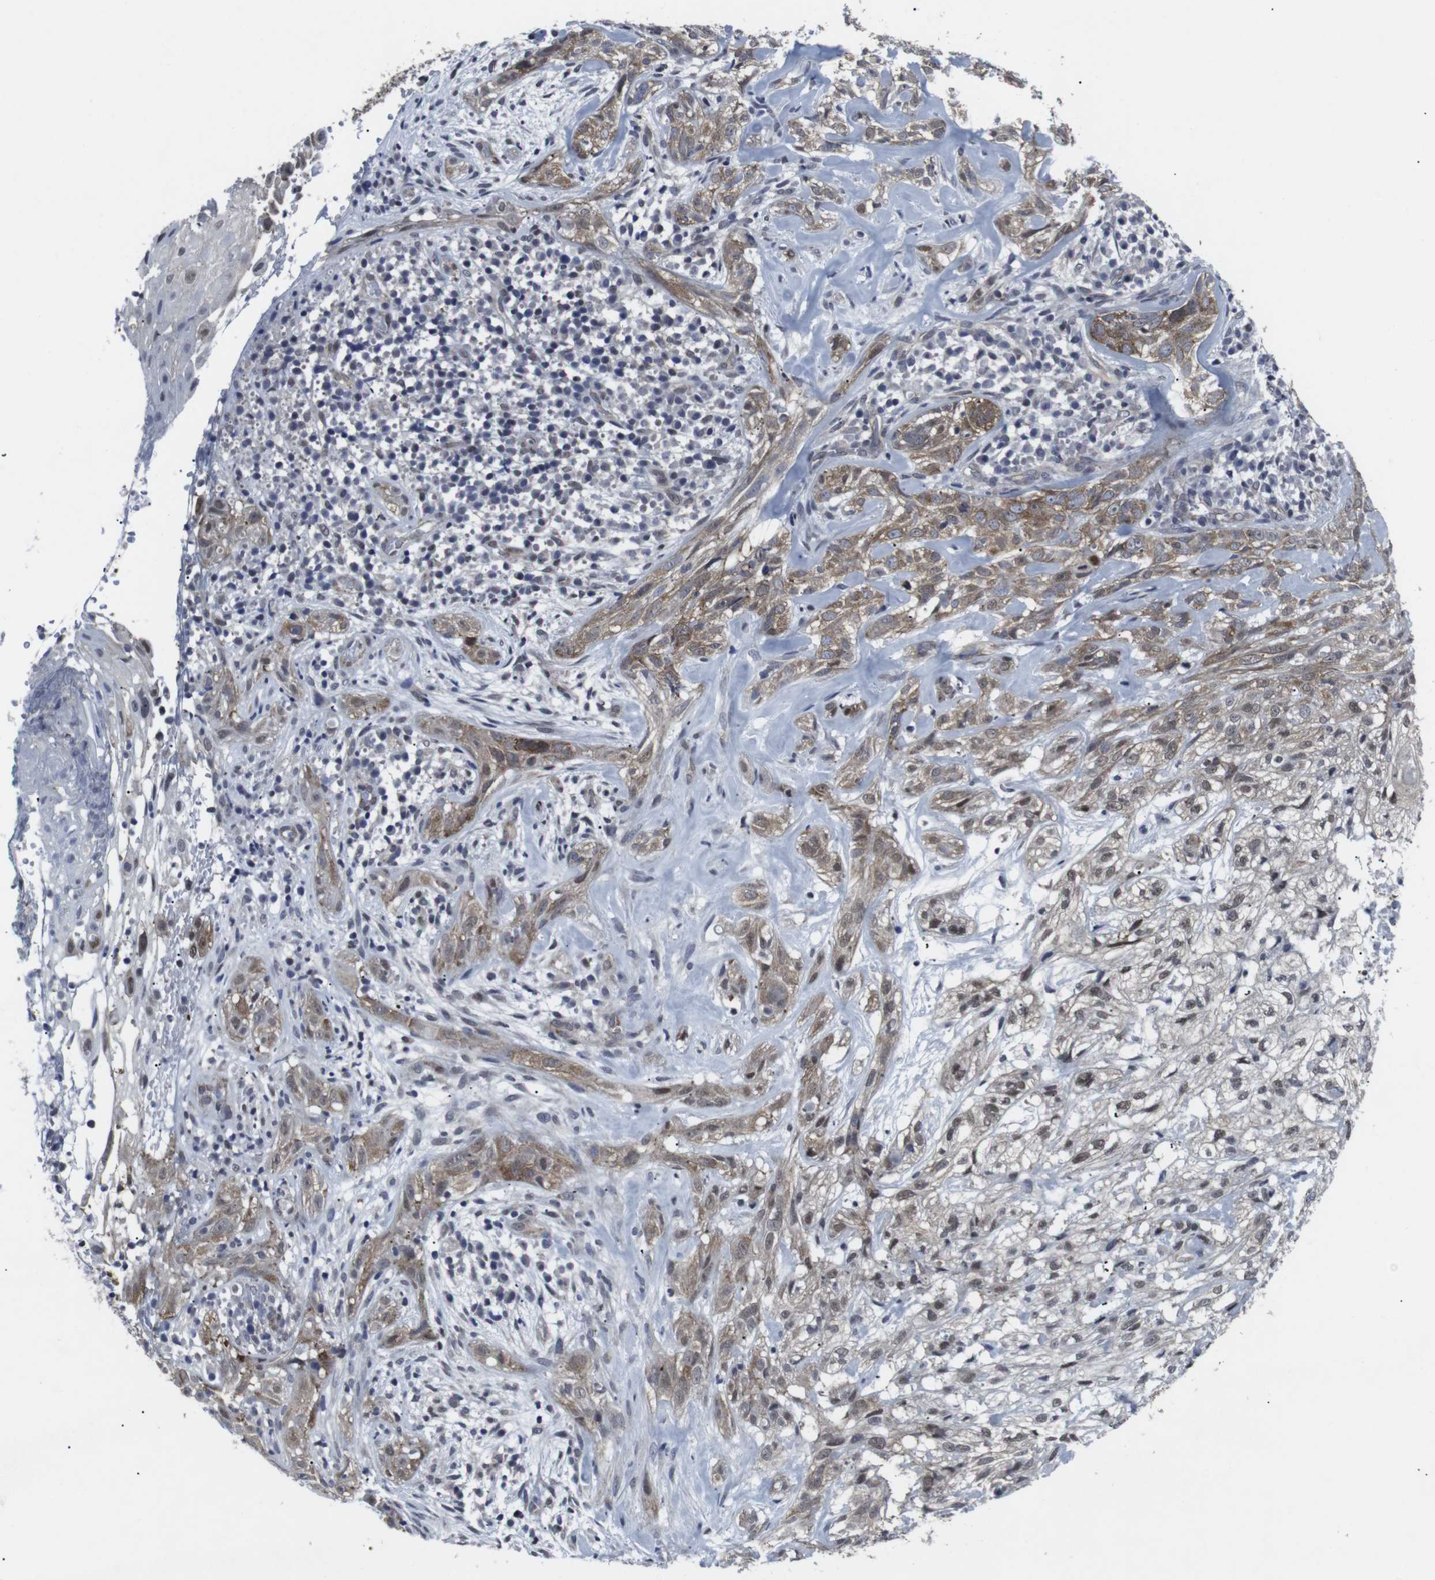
{"staining": {"intensity": "moderate", "quantity": ">75%", "location": "cytoplasmic/membranous"}, "tissue": "skin cancer", "cell_type": "Tumor cells", "image_type": "cancer", "snomed": [{"axis": "morphology", "description": "Basal cell carcinoma"}, {"axis": "topography", "description": "Skin"}], "caption": "Skin basal cell carcinoma stained for a protein shows moderate cytoplasmic/membranous positivity in tumor cells.", "gene": "GEMIN2", "patient": {"sex": "male", "age": 72}}